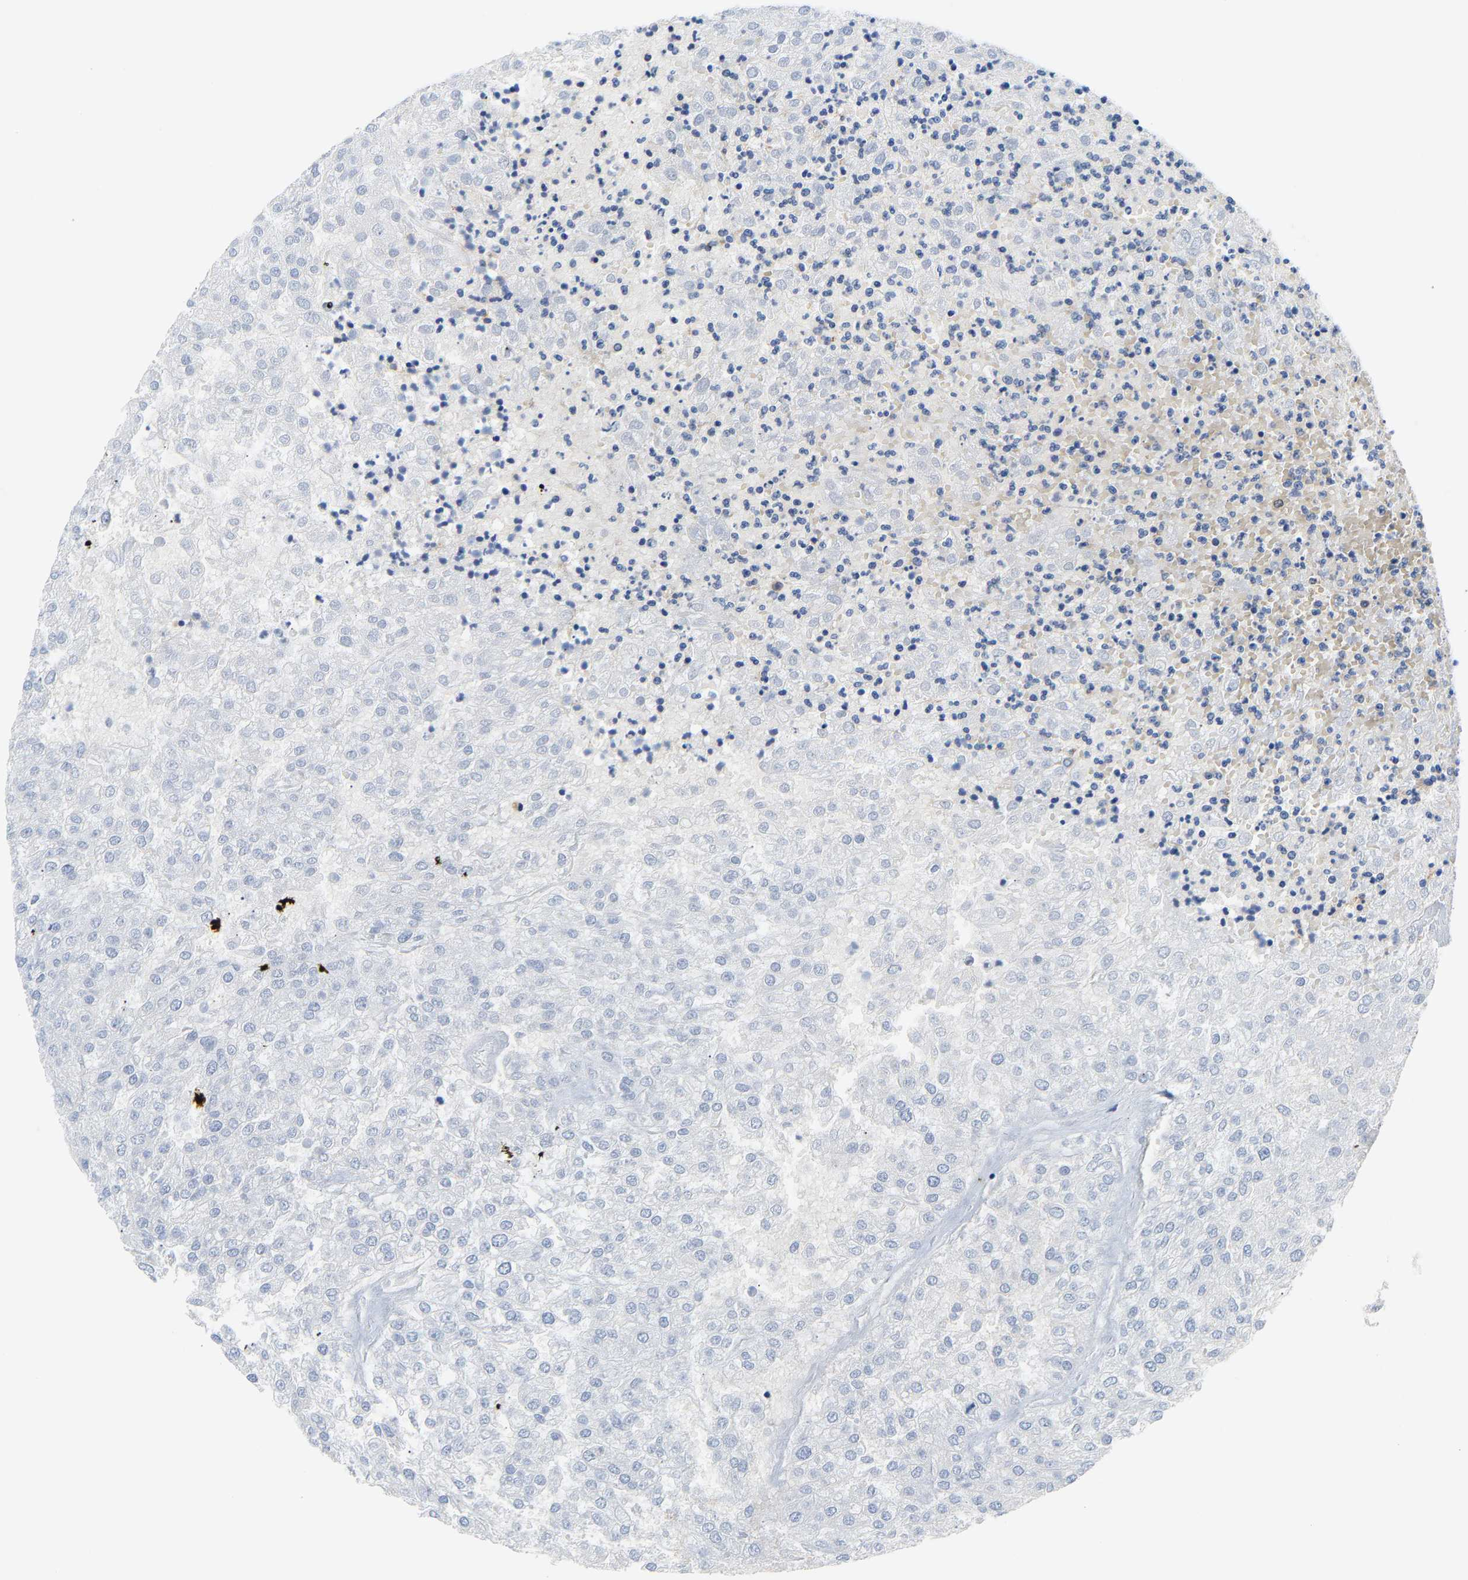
{"staining": {"intensity": "negative", "quantity": "none", "location": "none"}, "tissue": "renal cancer", "cell_type": "Tumor cells", "image_type": "cancer", "snomed": [{"axis": "morphology", "description": "Adenocarcinoma, NOS"}, {"axis": "topography", "description": "Kidney"}], "caption": "Immunohistochemical staining of renal adenocarcinoma shows no significant staining in tumor cells.", "gene": "ARHGEF12", "patient": {"sex": "female", "age": 54}}